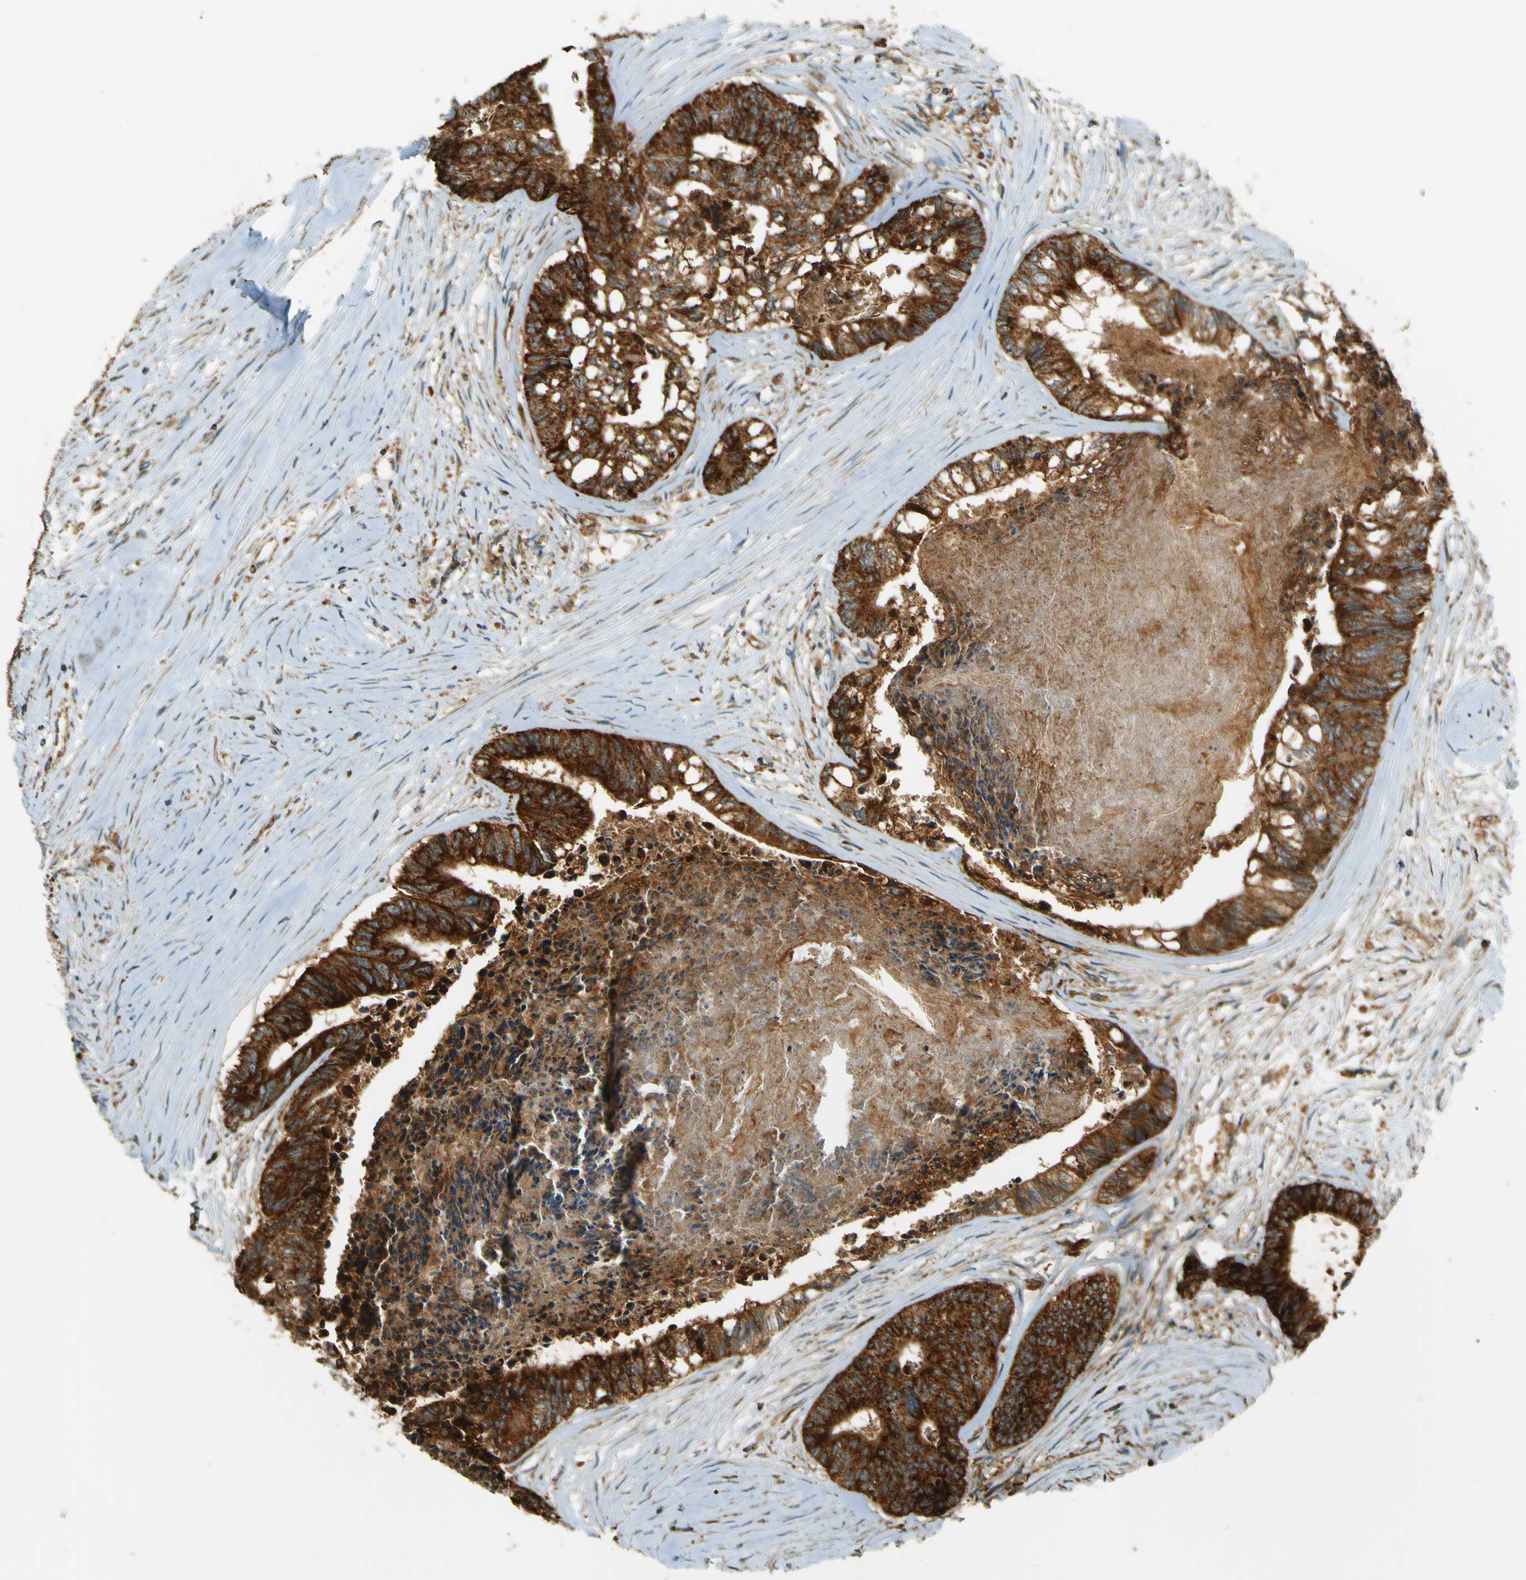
{"staining": {"intensity": "strong", "quantity": ">75%", "location": "cytoplasmic/membranous"}, "tissue": "colorectal cancer", "cell_type": "Tumor cells", "image_type": "cancer", "snomed": [{"axis": "morphology", "description": "Adenocarcinoma, NOS"}, {"axis": "topography", "description": "Rectum"}], "caption": "Tumor cells display high levels of strong cytoplasmic/membranous staining in about >75% of cells in human colorectal cancer (adenocarcinoma).", "gene": "DNAJC5", "patient": {"sex": "male", "age": 63}}